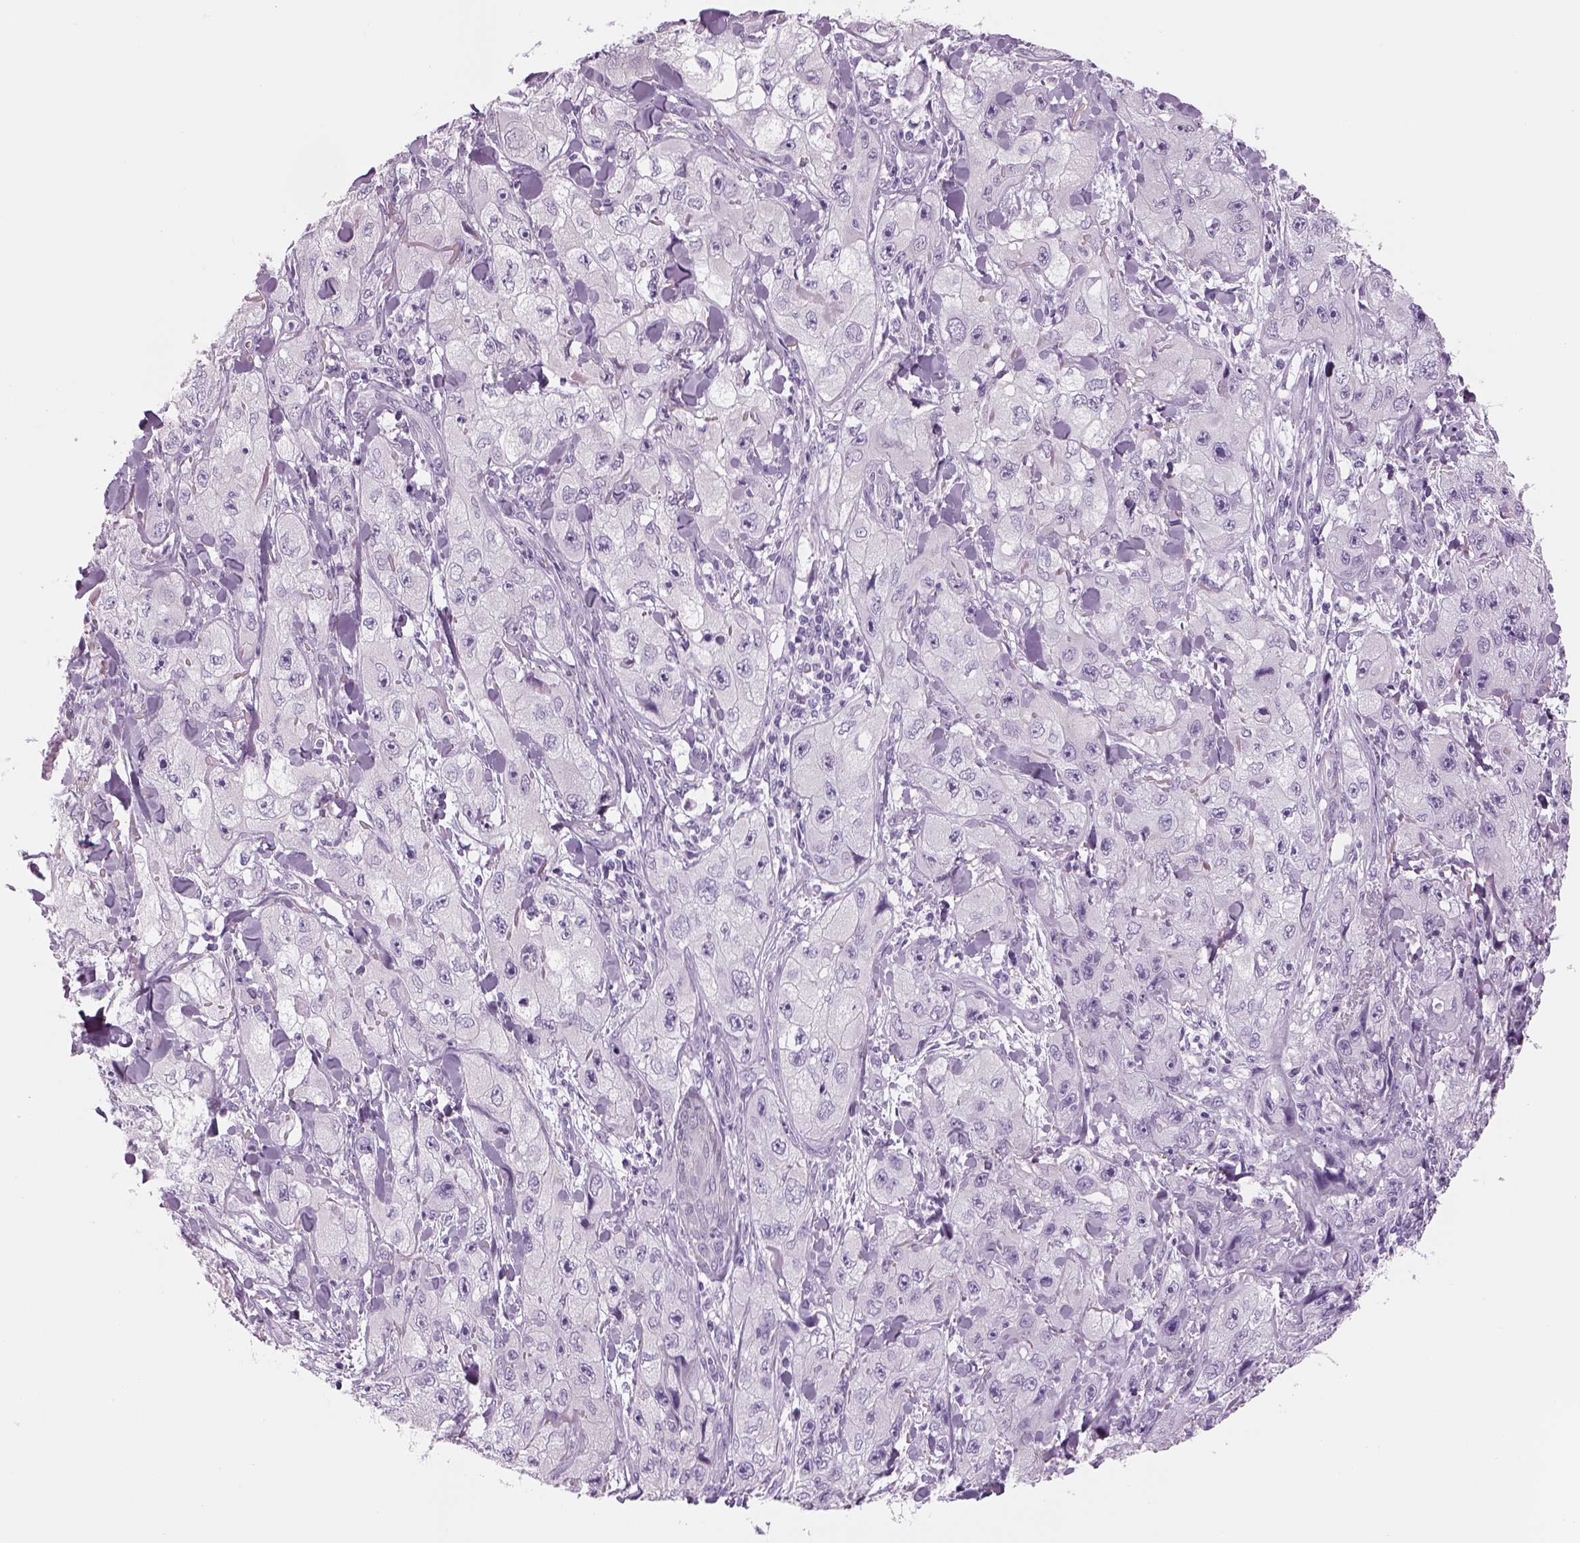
{"staining": {"intensity": "negative", "quantity": "none", "location": "none"}, "tissue": "skin cancer", "cell_type": "Tumor cells", "image_type": "cancer", "snomed": [{"axis": "morphology", "description": "Squamous cell carcinoma, NOS"}, {"axis": "topography", "description": "Skin"}, {"axis": "topography", "description": "Subcutis"}], "caption": "DAB immunohistochemical staining of human skin cancer displays no significant expression in tumor cells.", "gene": "KCNMB4", "patient": {"sex": "male", "age": 73}}